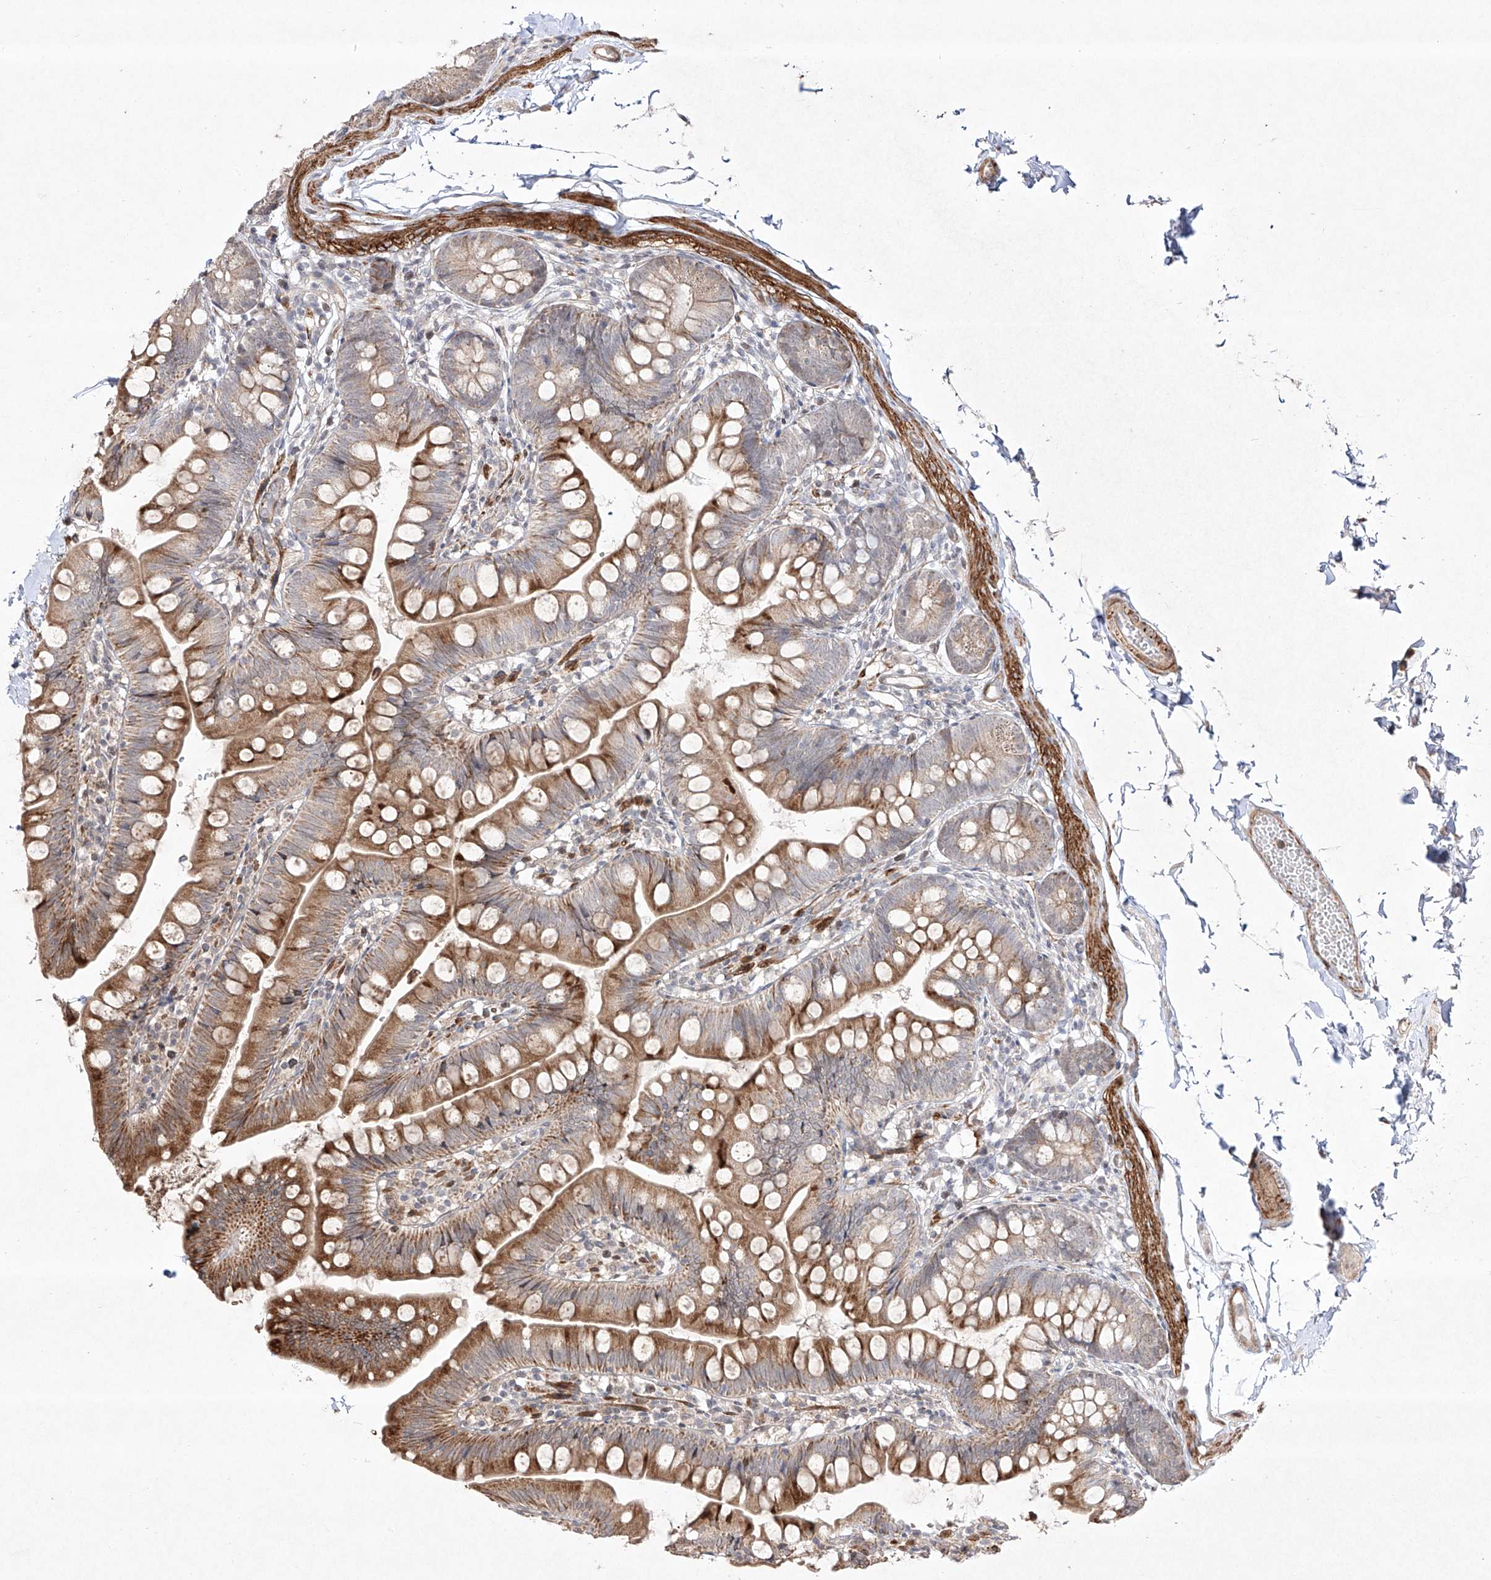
{"staining": {"intensity": "strong", "quantity": "25%-75%", "location": "cytoplasmic/membranous"}, "tissue": "small intestine", "cell_type": "Glandular cells", "image_type": "normal", "snomed": [{"axis": "morphology", "description": "Normal tissue, NOS"}, {"axis": "topography", "description": "Small intestine"}], "caption": "The immunohistochemical stain highlights strong cytoplasmic/membranous positivity in glandular cells of unremarkable small intestine. (Brightfield microscopy of DAB IHC at high magnification).", "gene": "KDM1B", "patient": {"sex": "male", "age": 7}}